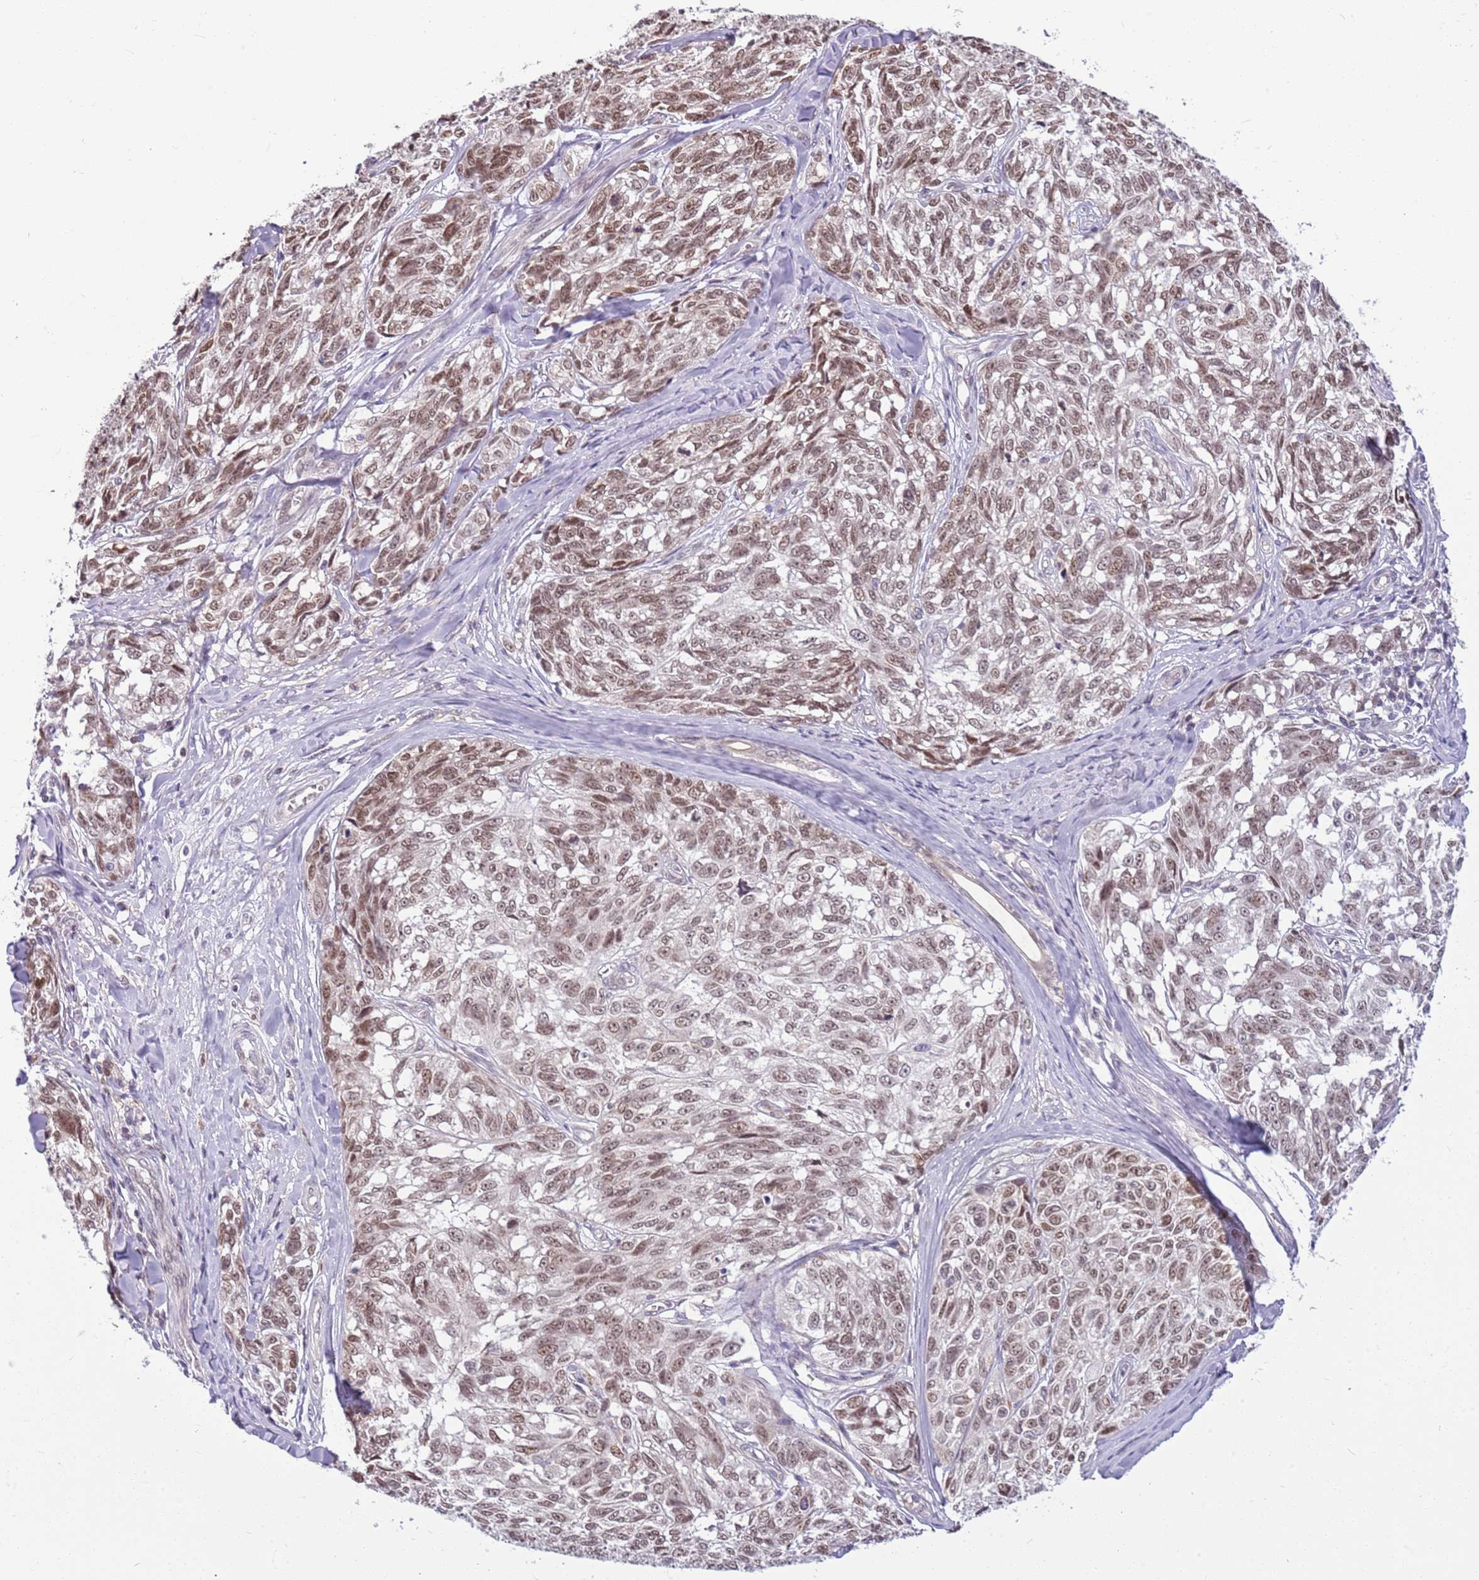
{"staining": {"intensity": "moderate", "quantity": ">75%", "location": "nuclear"}, "tissue": "melanoma", "cell_type": "Tumor cells", "image_type": "cancer", "snomed": [{"axis": "morphology", "description": "Normal tissue, NOS"}, {"axis": "morphology", "description": "Malignant melanoma, NOS"}, {"axis": "topography", "description": "Skin"}], "caption": "The image reveals a brown stain indicating the presence of a protein in the nuclear of tumor cells in malignant melanoma.", "gene": "DHX32", "patient": {"sex": "female", "age": 64}}